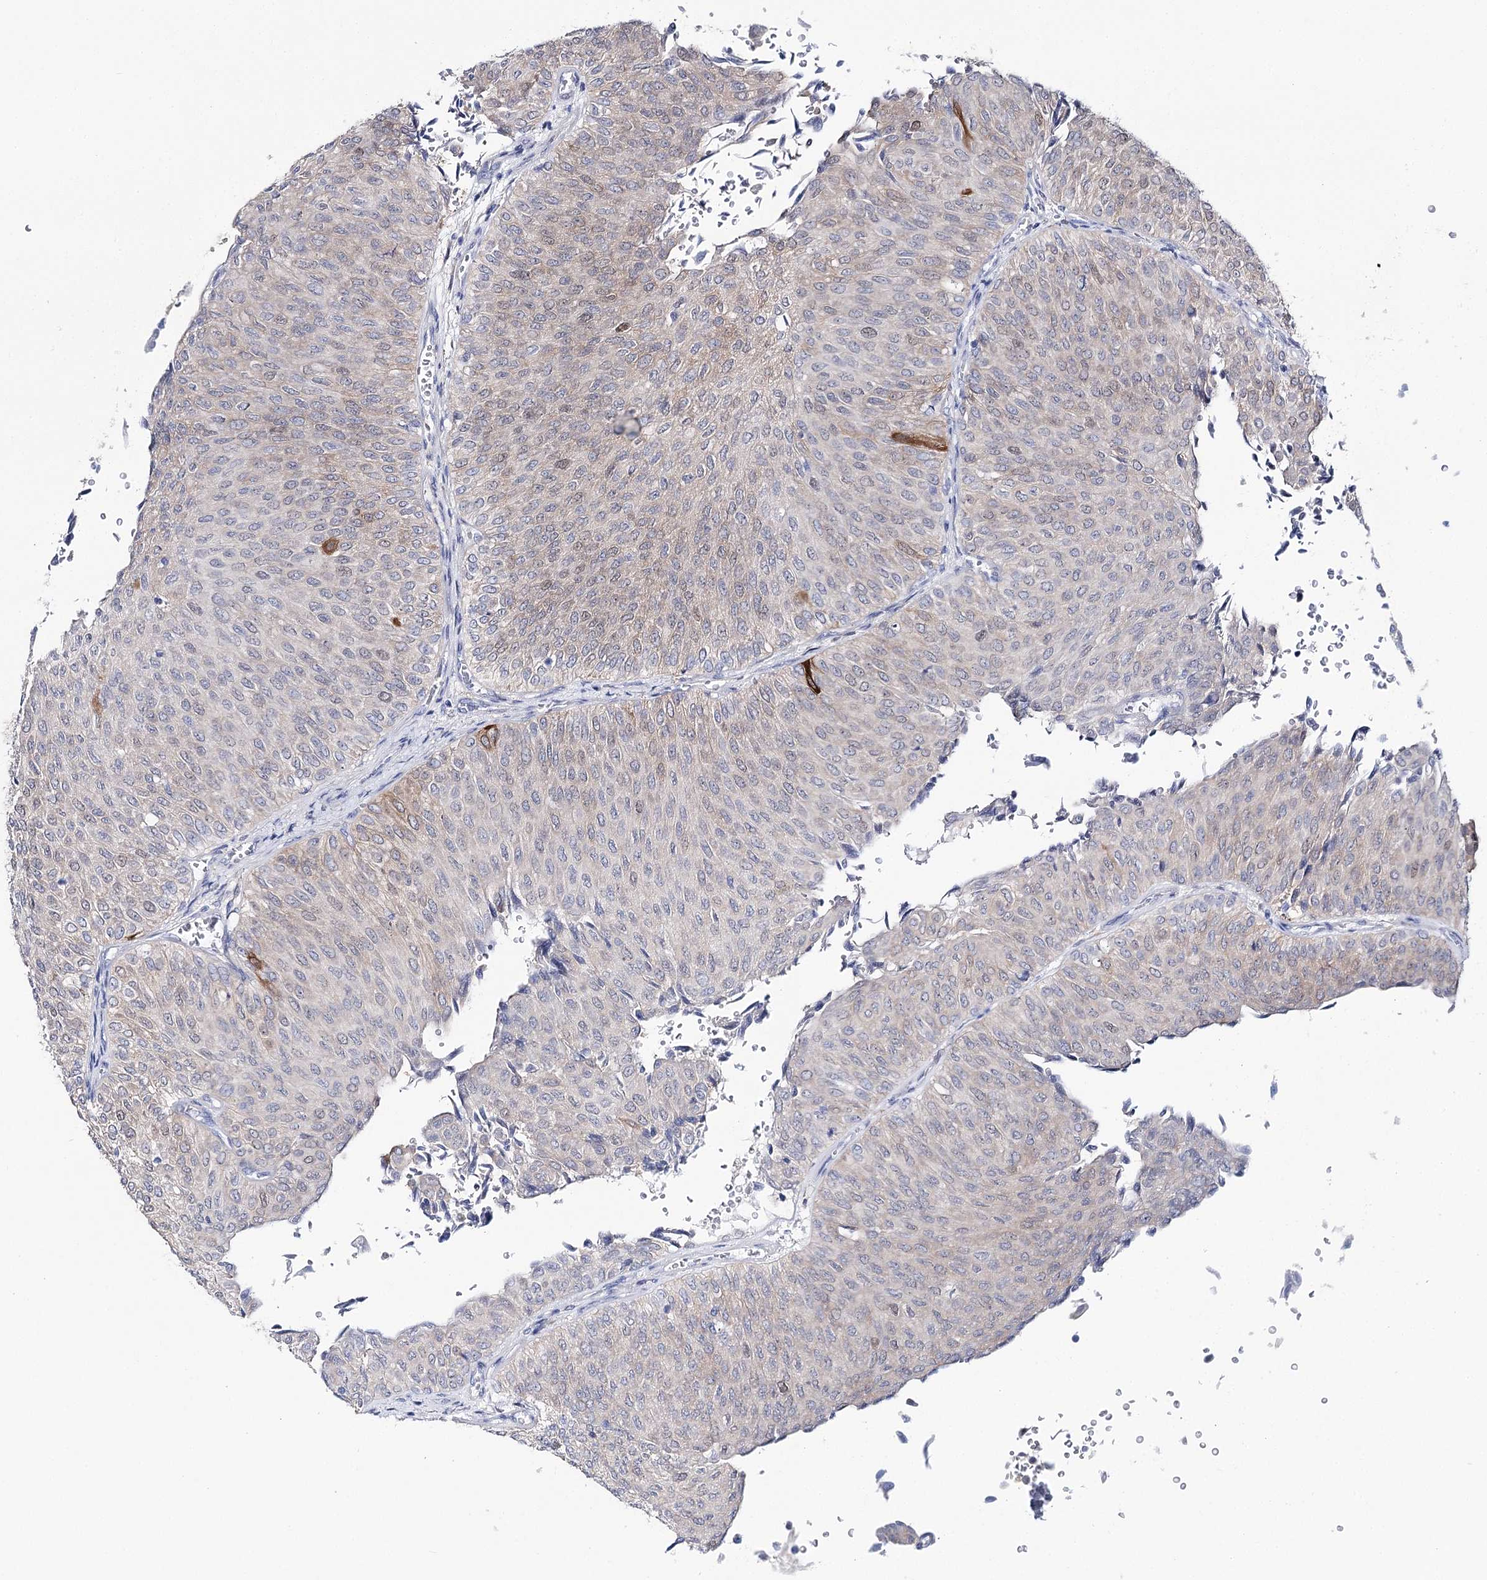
{"staining": {"intensity": "weak", "quantity": "<25%", "location": "cytoplasmic/membranous"}, "tissue": "urothelial cancer", "cell_type": "Tumor cells", "image_type": "cancer", "snomed": [{"axis": "morphology", "description": "Urothelial carcinoma, Low grade"}, {"axis": "topography", "description": "Urinary bladder"}], "caption": "Human low-grade urothelial carcinoma stained for a protein using immunohistochemistry (IHC) reveals no expression in tumor cells.", "gene": "UGDH", "patient": {"sex": "male", "age": 78}}